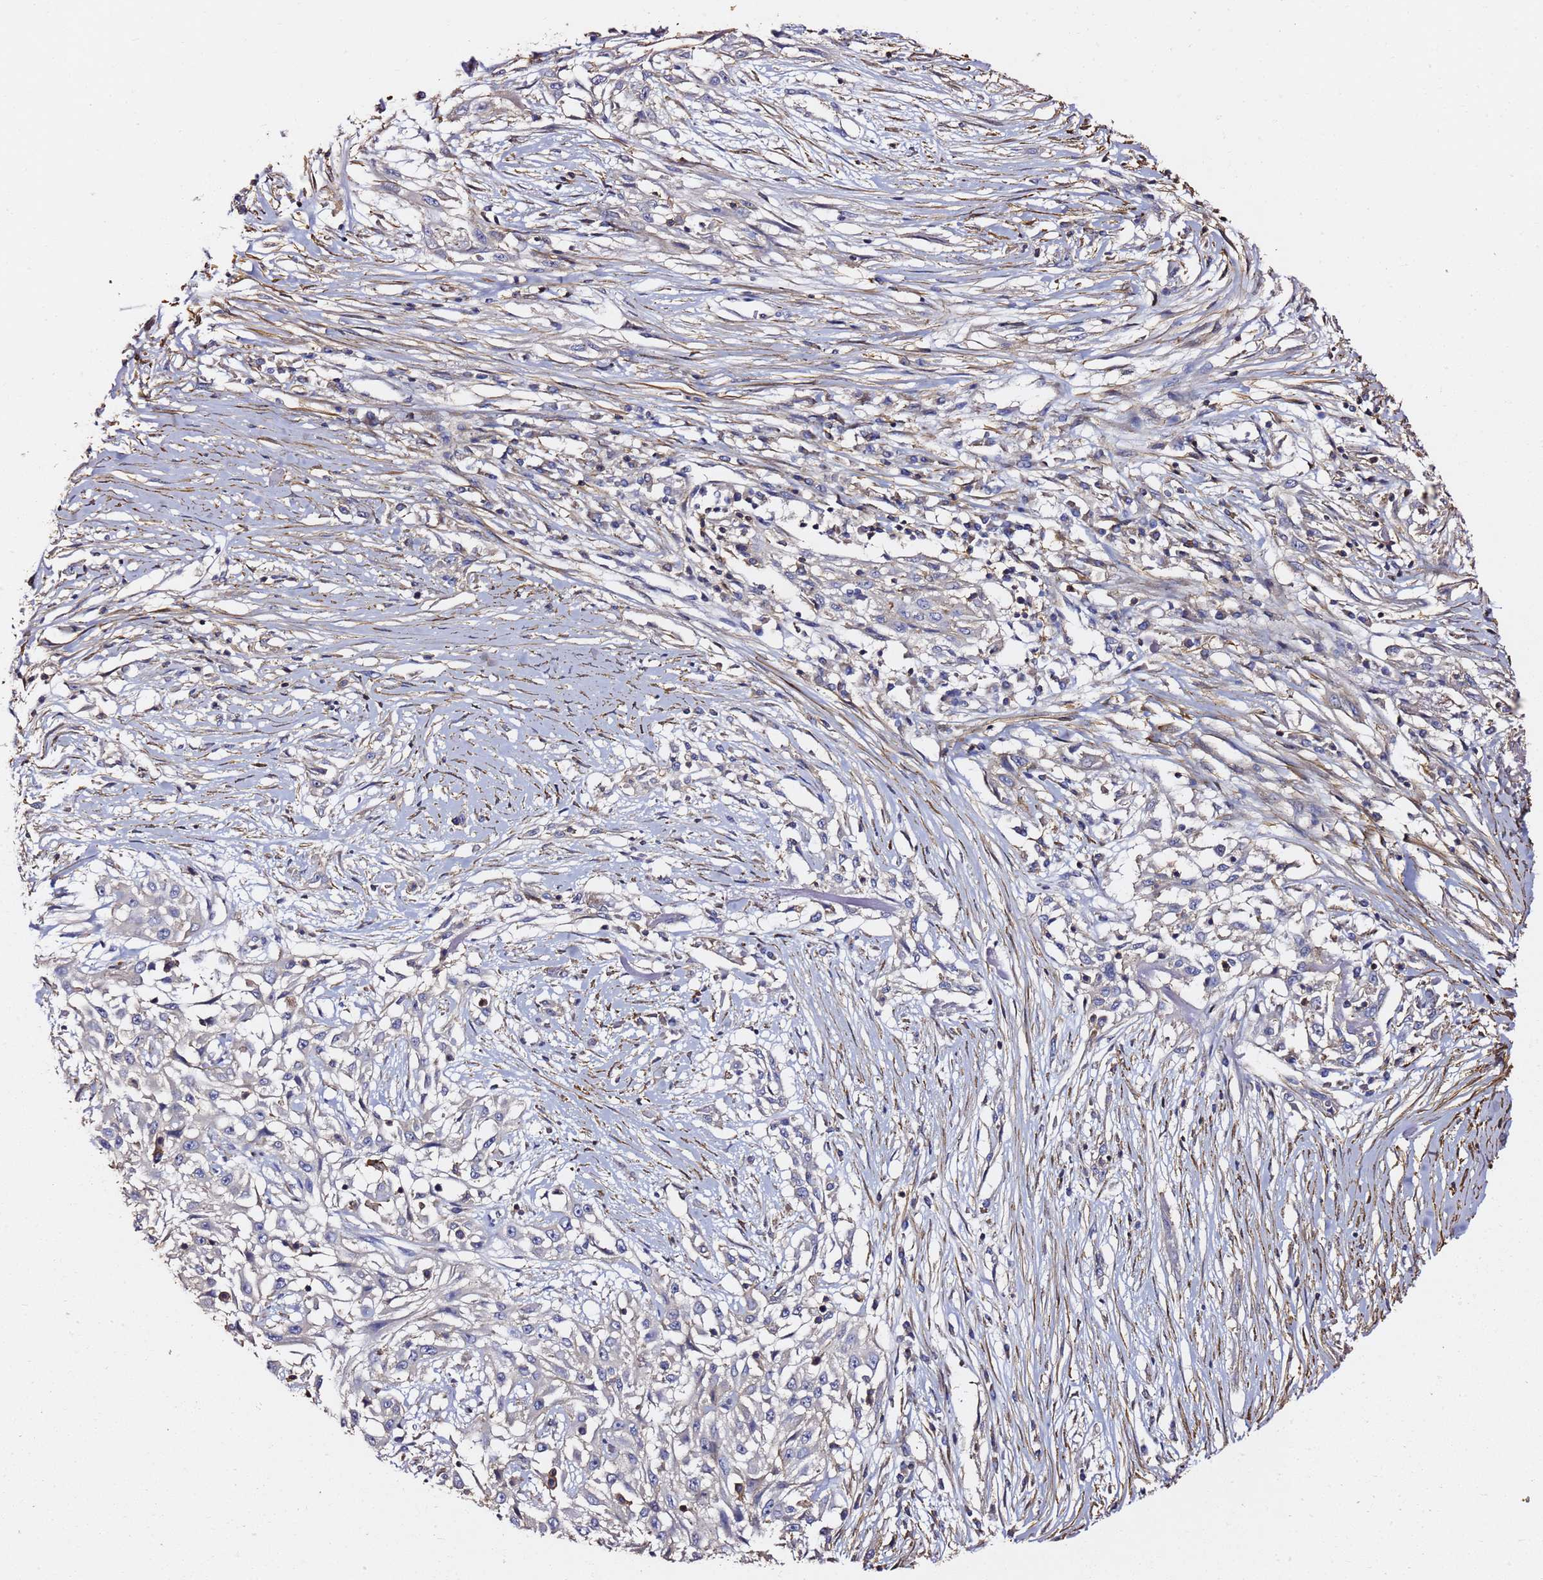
{"staining": {"intensity": "negative", "quantity": "none", "location": "none"}, "tissue": "skin cancer", "cell_type": "Tumor cells", "image_type": "cancer", "snomed": [{"axis": "morphology", "description": "Squamous cell carcinoma, NOS"}, {"axis": "morphology", "description": "Squamous cell carcinoma, metastatic, NOS"}, {"axis": "topography", "description": "Skin"}, {"axis": "topography", "description": "Lymph node"}], "caption": "Immunohistochemistry (IHC) image of neoplastic tissue: human skin metastatic squamous cell carcinoma stained with DAB (3,3'-diaminobenzidine) exhibits no significant protein expression in tumor cells.", "gene": "ZFP36L2", "patient": {"sex": "male", "age": 75}}